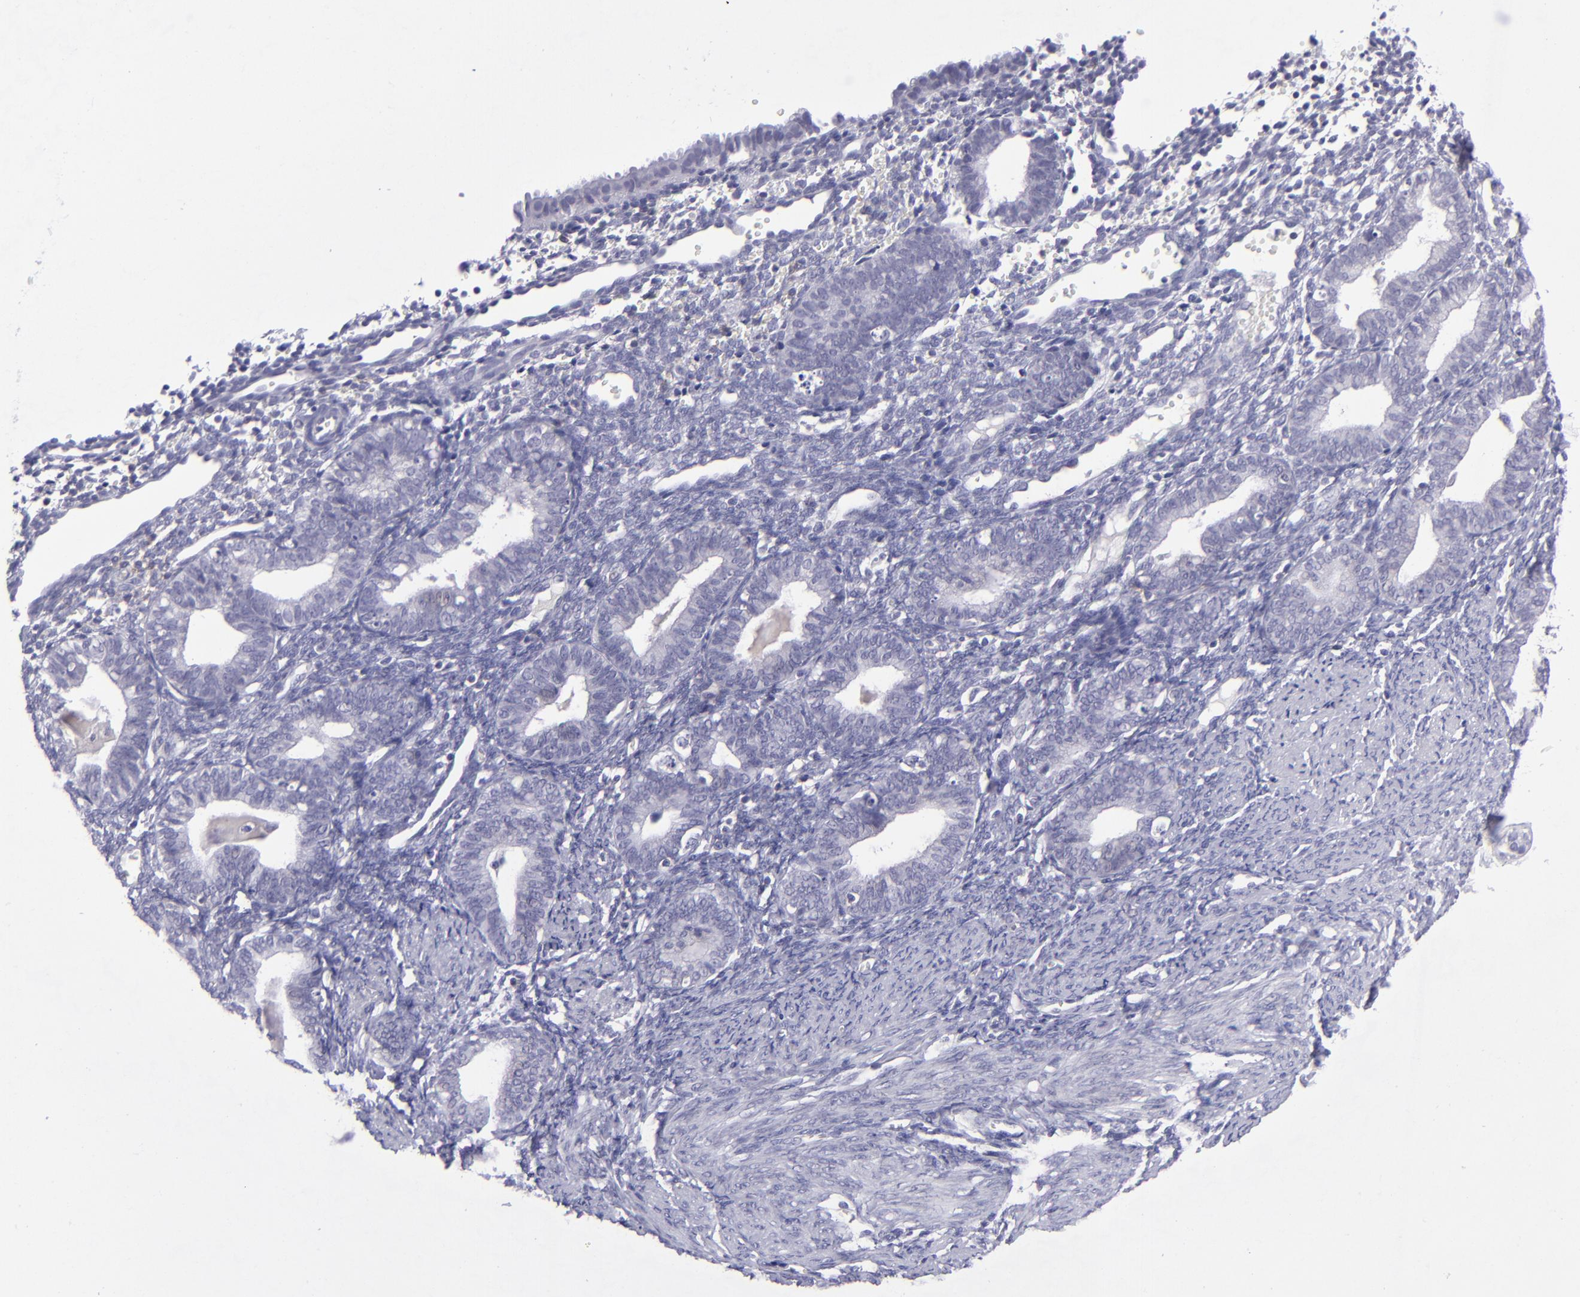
{"staining": {"intensity": "negative", "quantity": "none", "location": "none"}, "tissue": "endometrium", "cell_type": "Cells in endometrial stroma", "image_type": "normal", "snomed": [{"axis": "morphology", "description": "Normal tissue, NOS"}, {"axis": "topography", "description": "Endometrium"}], "caption": "This is an immunohistochemistry micrograph of normal human endometrium. There is no positivity in cells in endometrial stroma.", "gene": "CD48", "patient": {"sex": "female", "age": 61}}